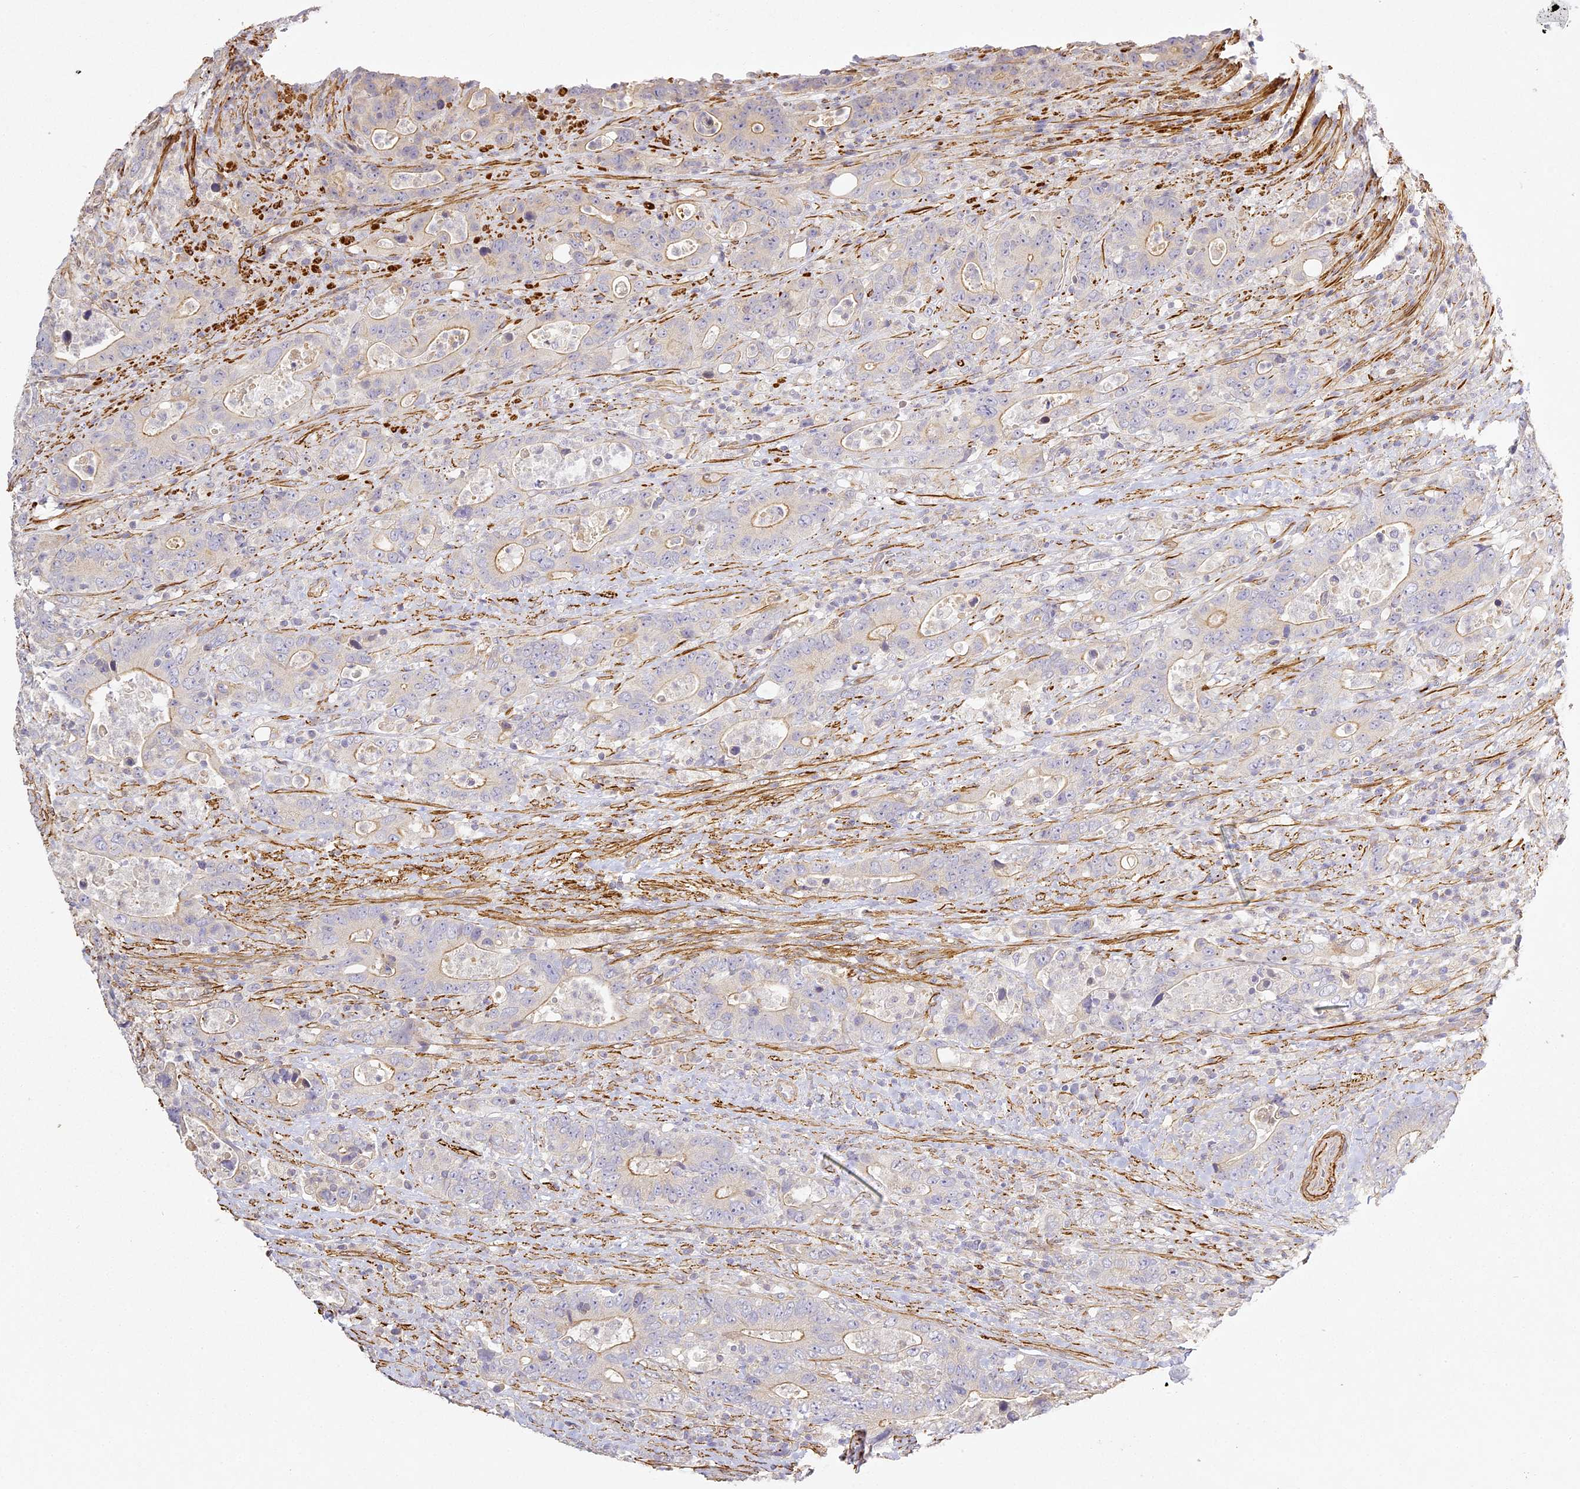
{"staining": {"intensity": "weak", "quantity": "<25%", "location": "cytoplasmic/membranous"}, "tissue": "colorectal cancer", "cell_type": "Tumor cells", "image_type": "cancer", "snomed": [{"axis": "morphology", "description": "Adenocarcinoma, NOS"}, {"axis": "topography", "description": "Colon"}], "caption": "The immunohistochemistry micrograph has no significant expression in tumor cells of colorectal adenocarcinoma tissue.", "gene": "MED28", "patient": {"sex": "female", "age": 75}}